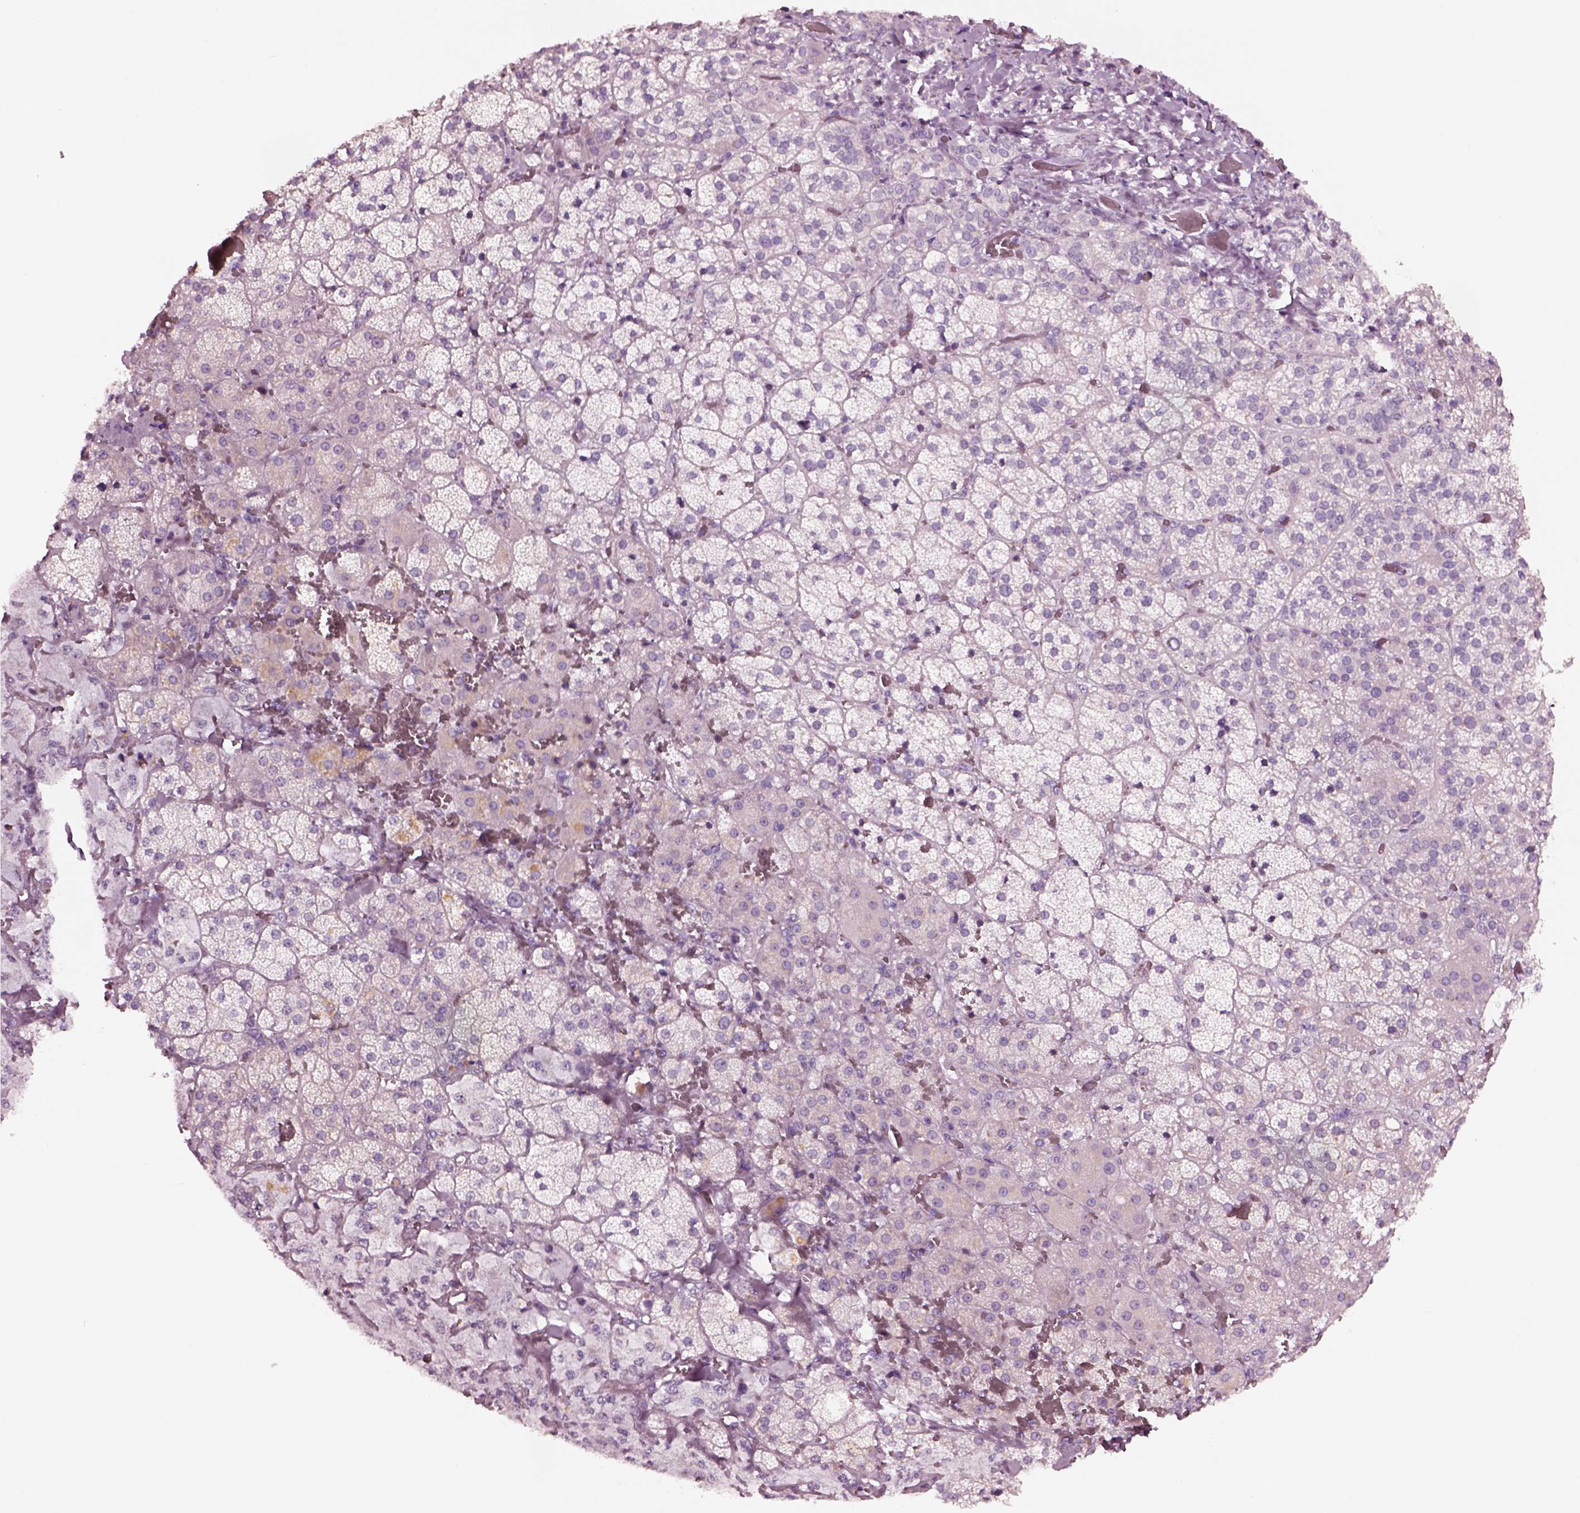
{"staining": {"intensity": "negative", "quantity": "none", "location": "none"}, "tissue": "adrenal gland", "cell_type": "Glandular cells", "image_type": "normal", "snomed": [{"axis": "morphology", "description": "Normal tissue, NOS"}, {"axis": "topography", "description": "Adrenal gland"}], "caption": "The micrograph exhibits no staining of glandular cells in unremarkable adrenal gland. The staining is performed using DAB brown chromogen with nuclei counter-stained in using hematoxylin.", "gene": "NMRK2", "patient": {"sex": "male", "age": 57}}